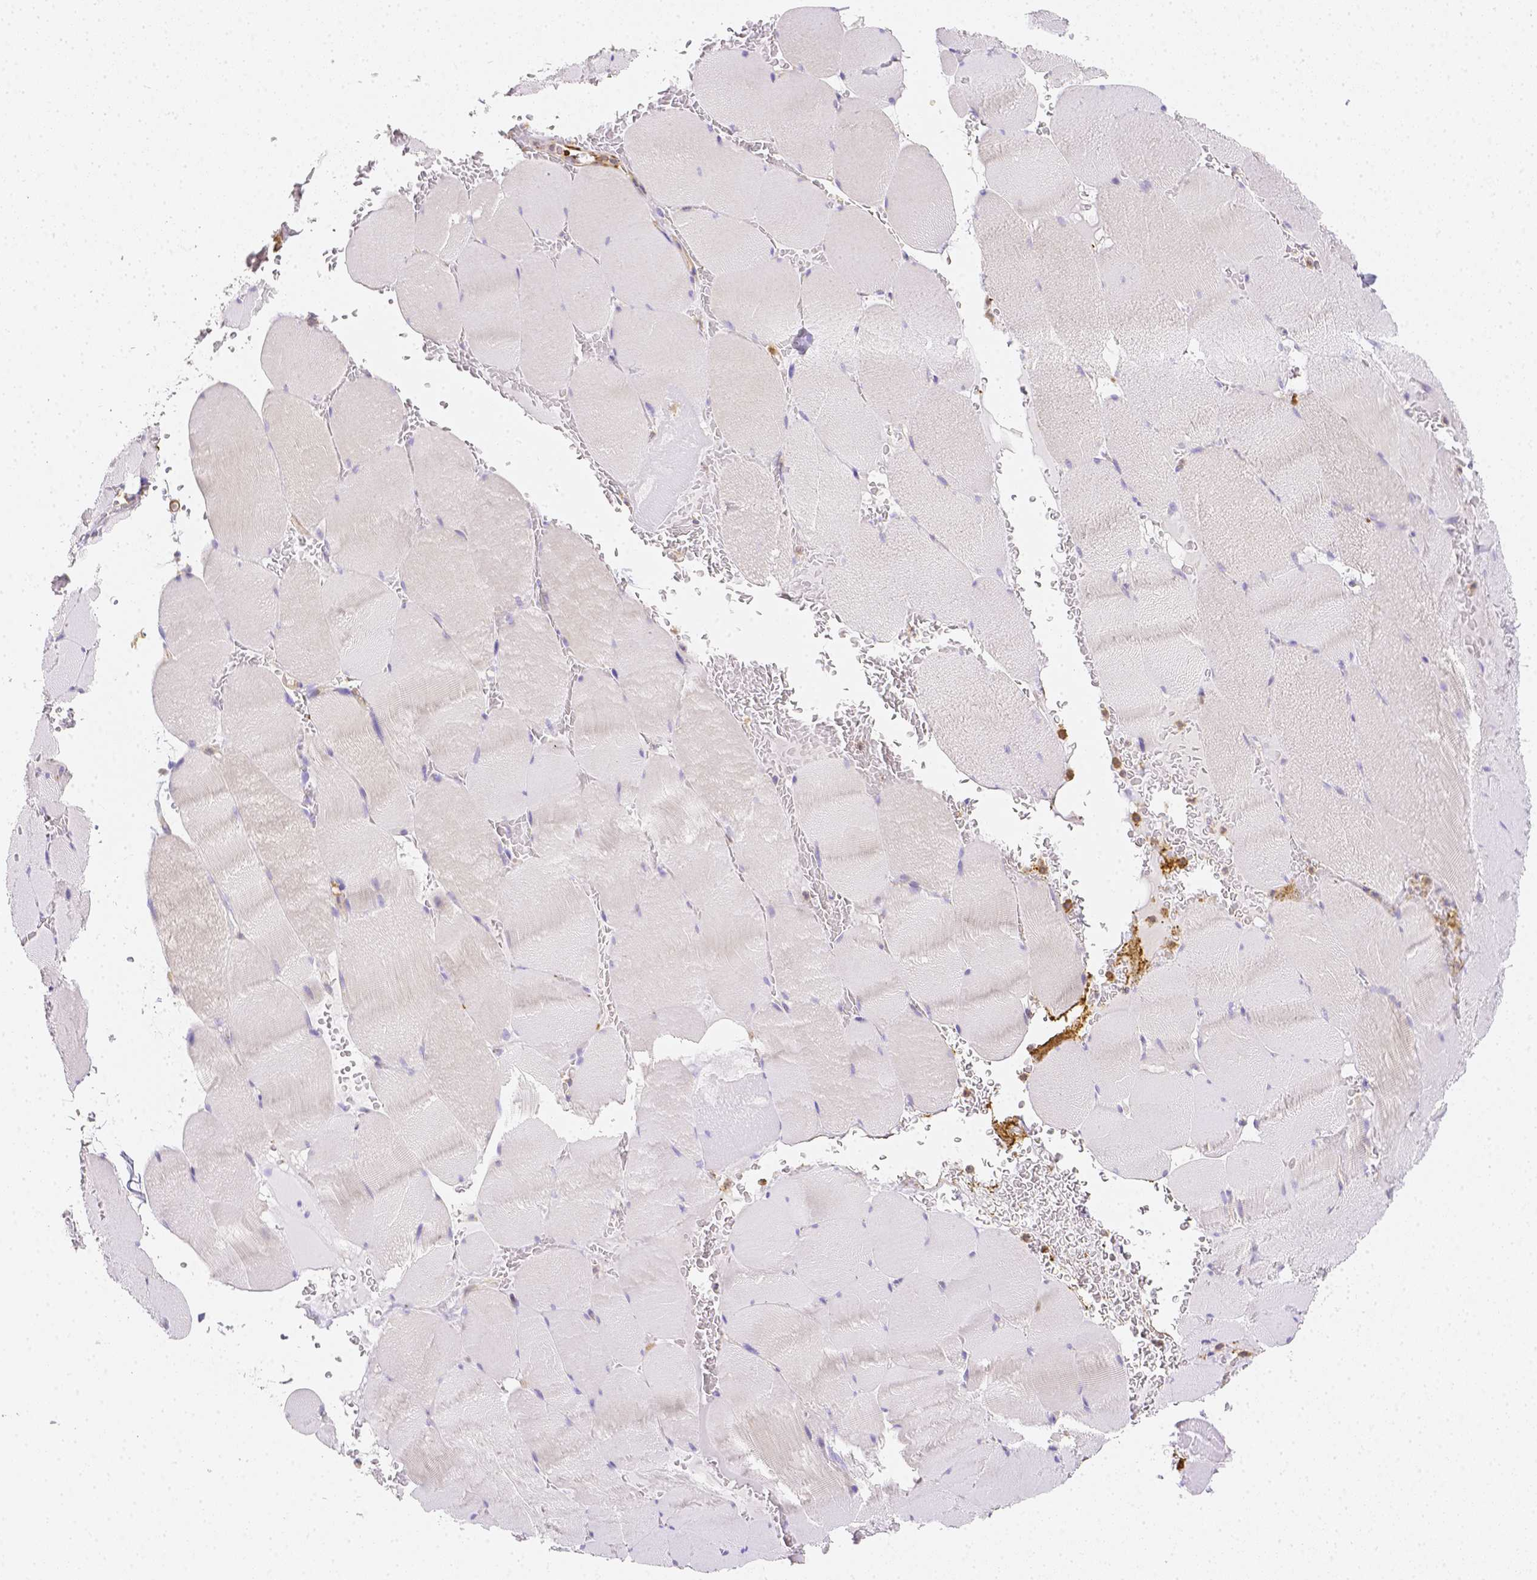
{"staining": {"intensity": "negative", "quantity": "none", "location": "none"}, "tissue": "skeletal muscle", "cell_type": "Myocytes", "image_type": "normal", "snomed": [{"axis": "morphology", "description": "Normal tissue, NOS"}, {"axis": "topography", "description": "Skeletal muscle"}, {"axis": "topography", "description": "Head-Neck"}], "caption": "Immunohistochemistry (IHC) of unremarkable skeletal muscle demonstrates no positivity in myocytes. (Brightfield microscopy of DAB immunohistochemistry (IHC) at high magnification).", "gene": "ASAH2B", "patient": {"sex": "male", "age": 66}}